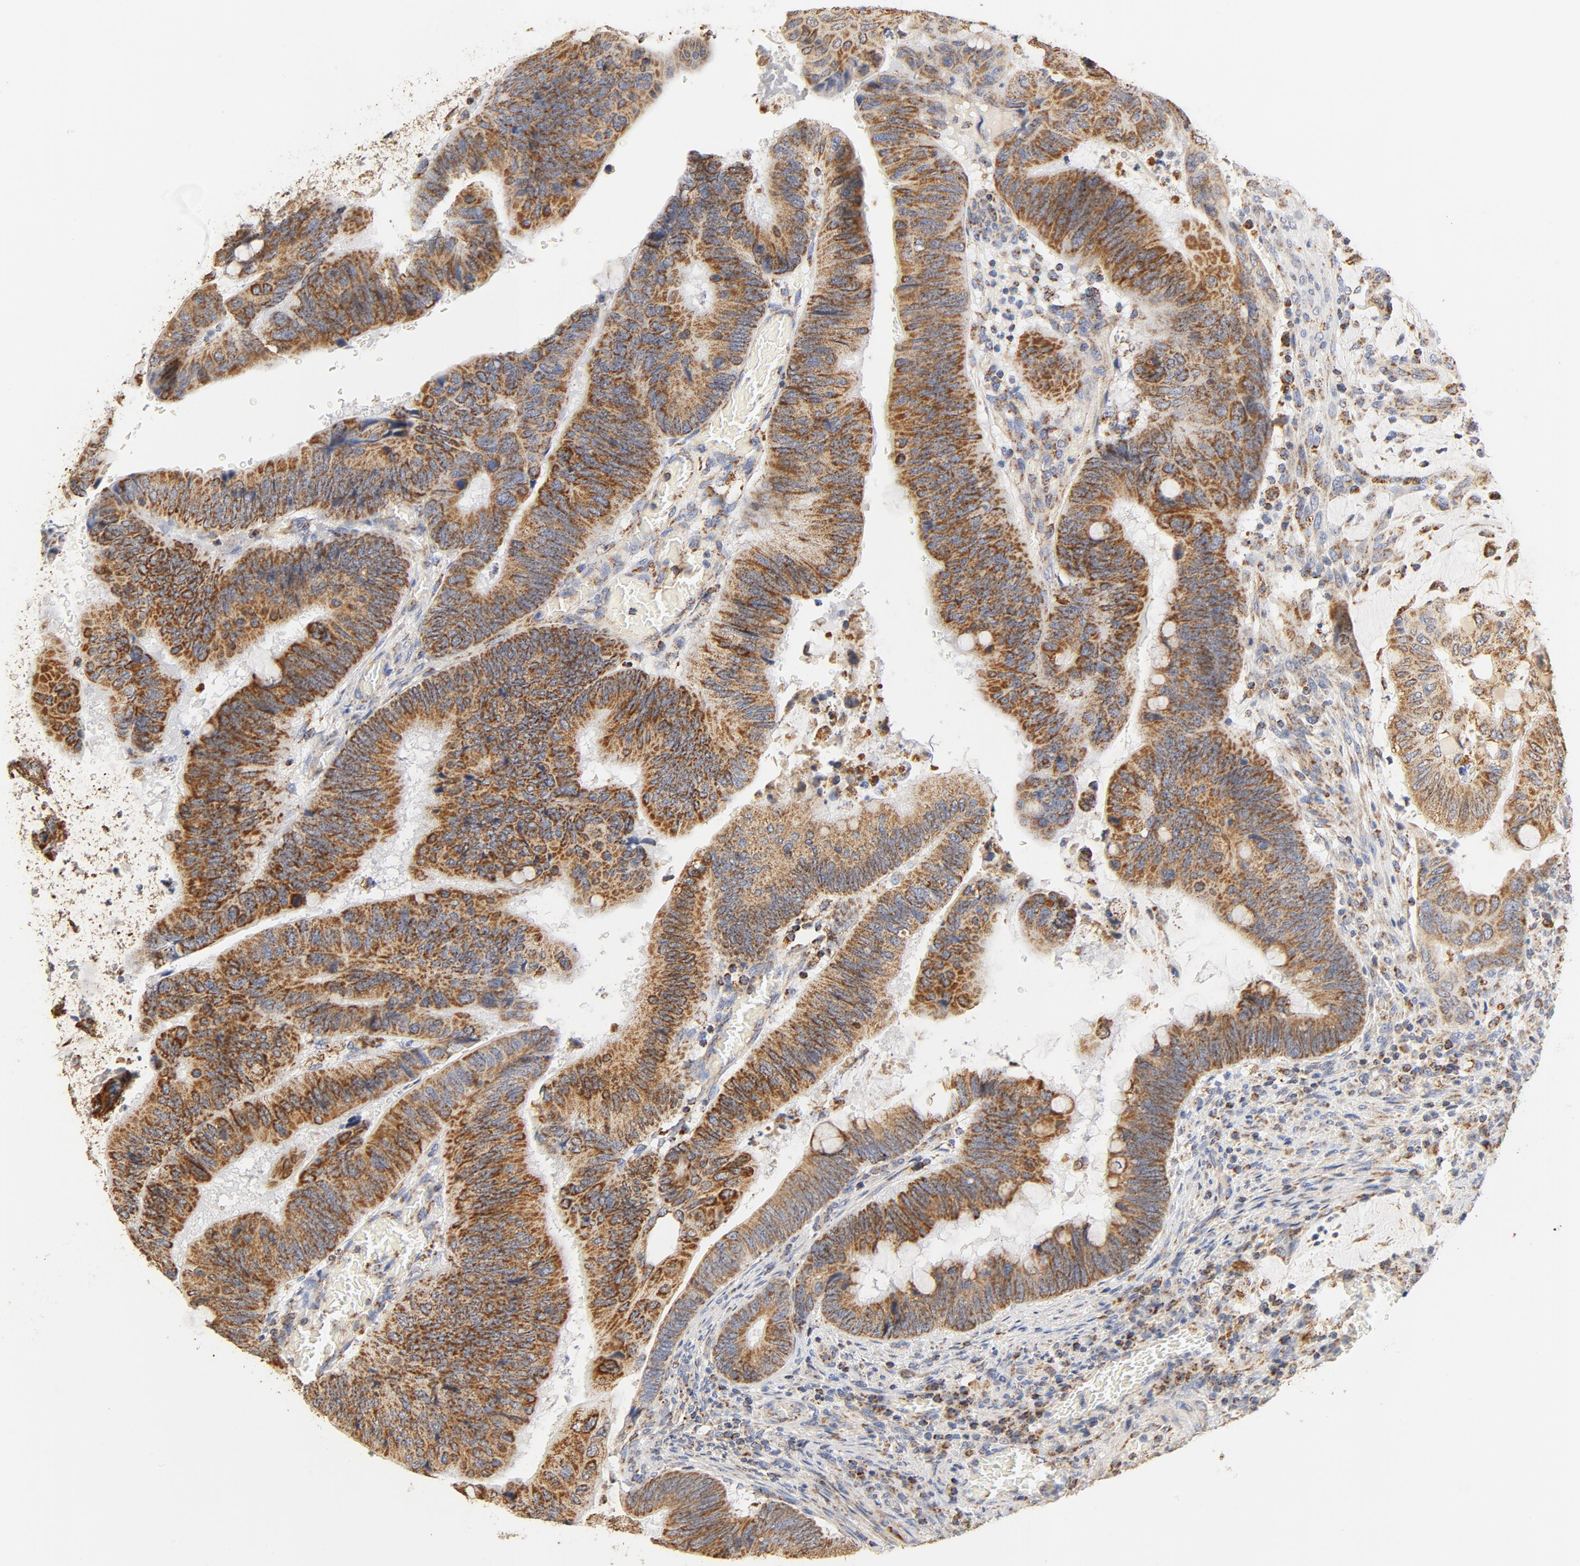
{"staining": {"intensity": "moderate", "quantity": ">75%", "location": "cytoplasmic/membranous"}, "tissue": "colorectal cancer", "cell_type": "Tumor cells", "image_type": "cancer", "snomed": [{"axis": "morphology", "description": "Normal tissue, NOS"}, {"axis": "morphology", "description": "Adenocarcinoma, NOS"}, {"axis": "topography", "description": "Rectum"}], "caption": "High-magnification brightfield microscopy of colorectal cancer (adenocarcinoma) stained with DAB (brown) and counterstained with hematoxylin (blue). tumor cells exhibit moderate cytoplasmic/membranous staining is appreciated in approximately>75% of cells.", "gene": "COX4I1", "patient": {"sex": "male", "age": 92}}